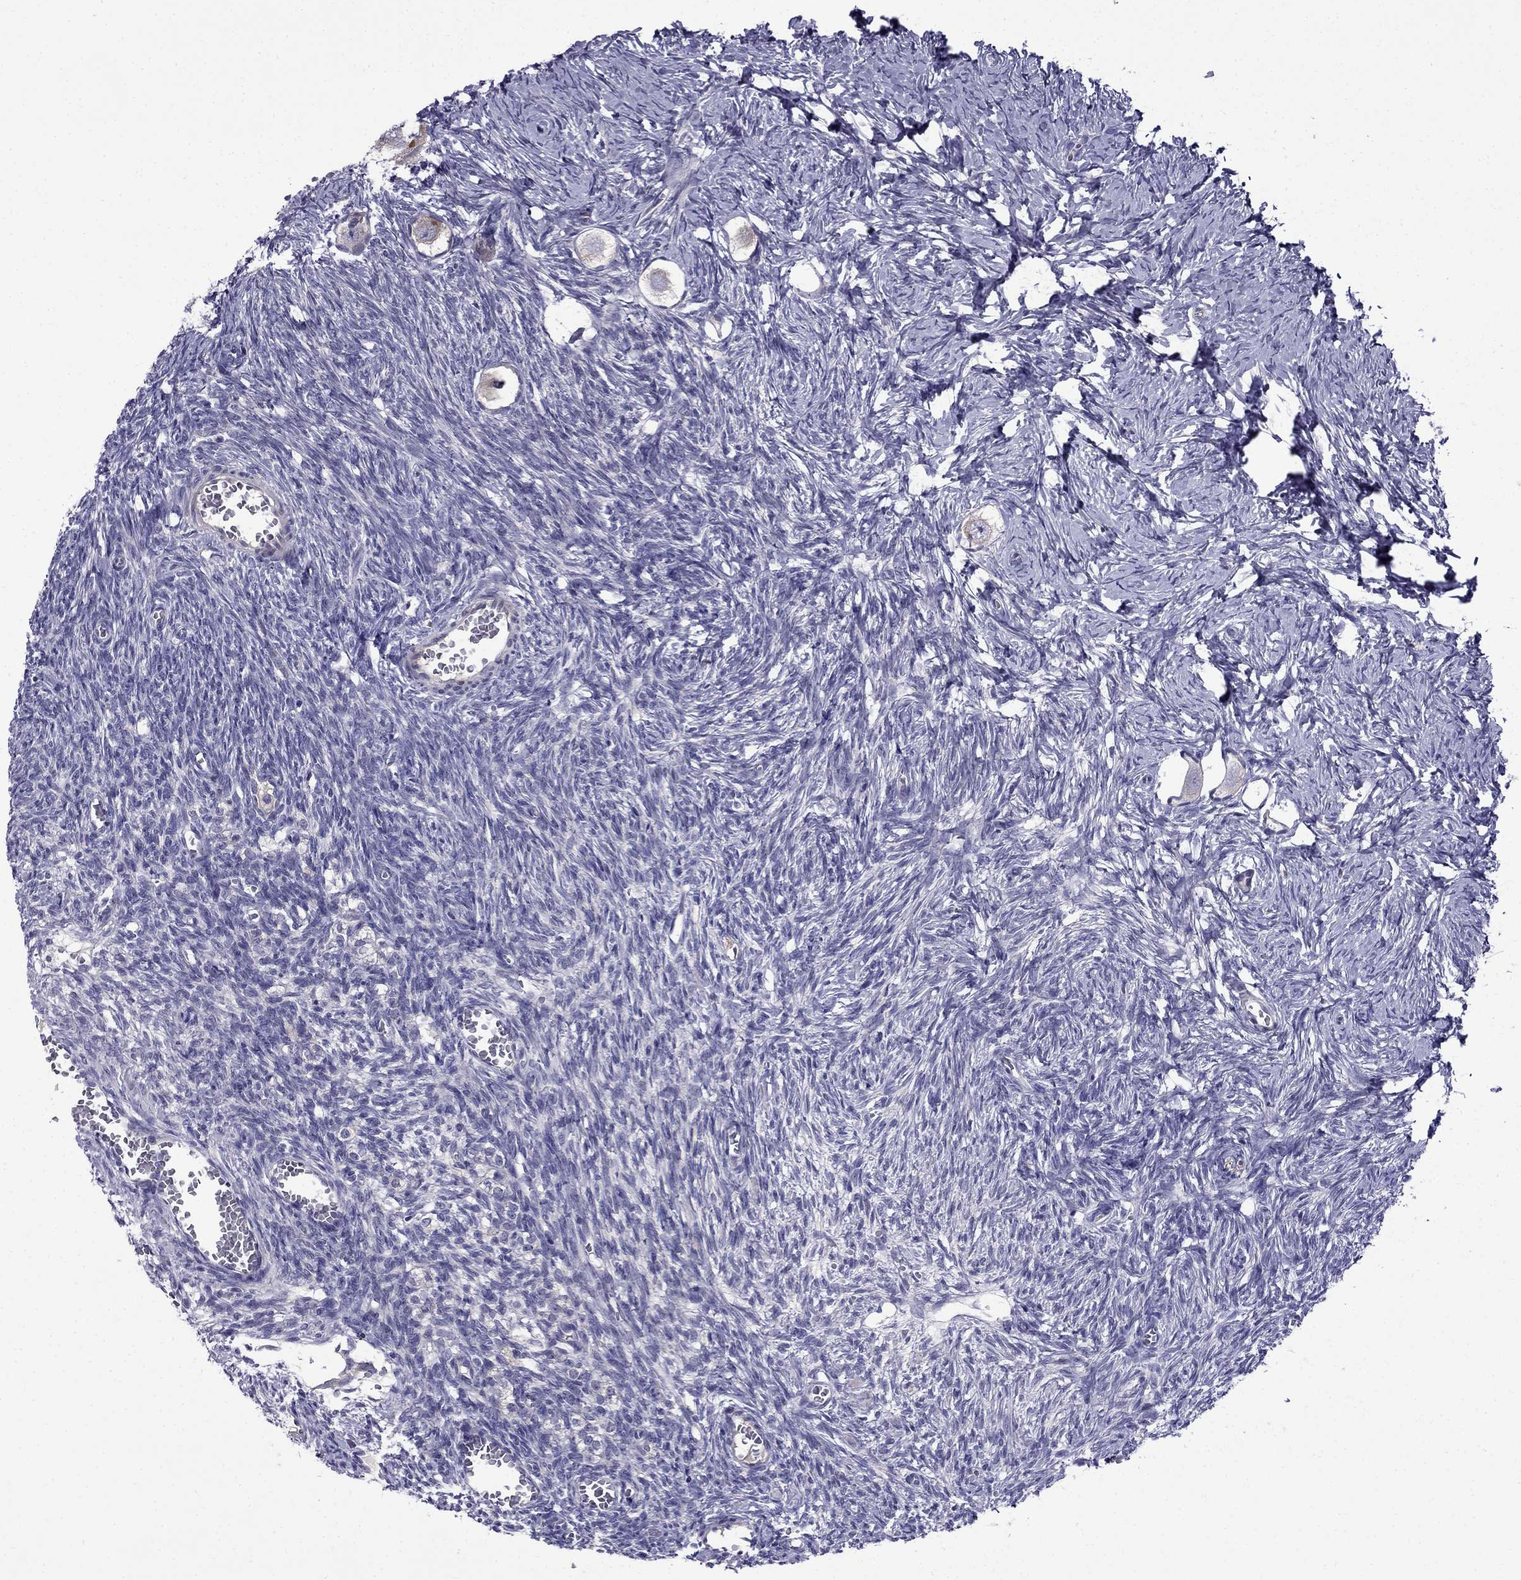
{"staining": {"intensity": "negative", "quantity": "none", "location": "none"}, "tissue": "ovary", "cell_type": "Follicle cells", "image_type": "normal", "snomed": [{"axis": "morphology", "description": "Normal tissue, NOS"}, {"axis": "topography", "description": "Ovary"}], "caption": "Immunohistochemistry of normal ovary demonstrates no staining in follicle cells.", "gene": "PI16", "patient": {"sex": "female", "age": 27}}